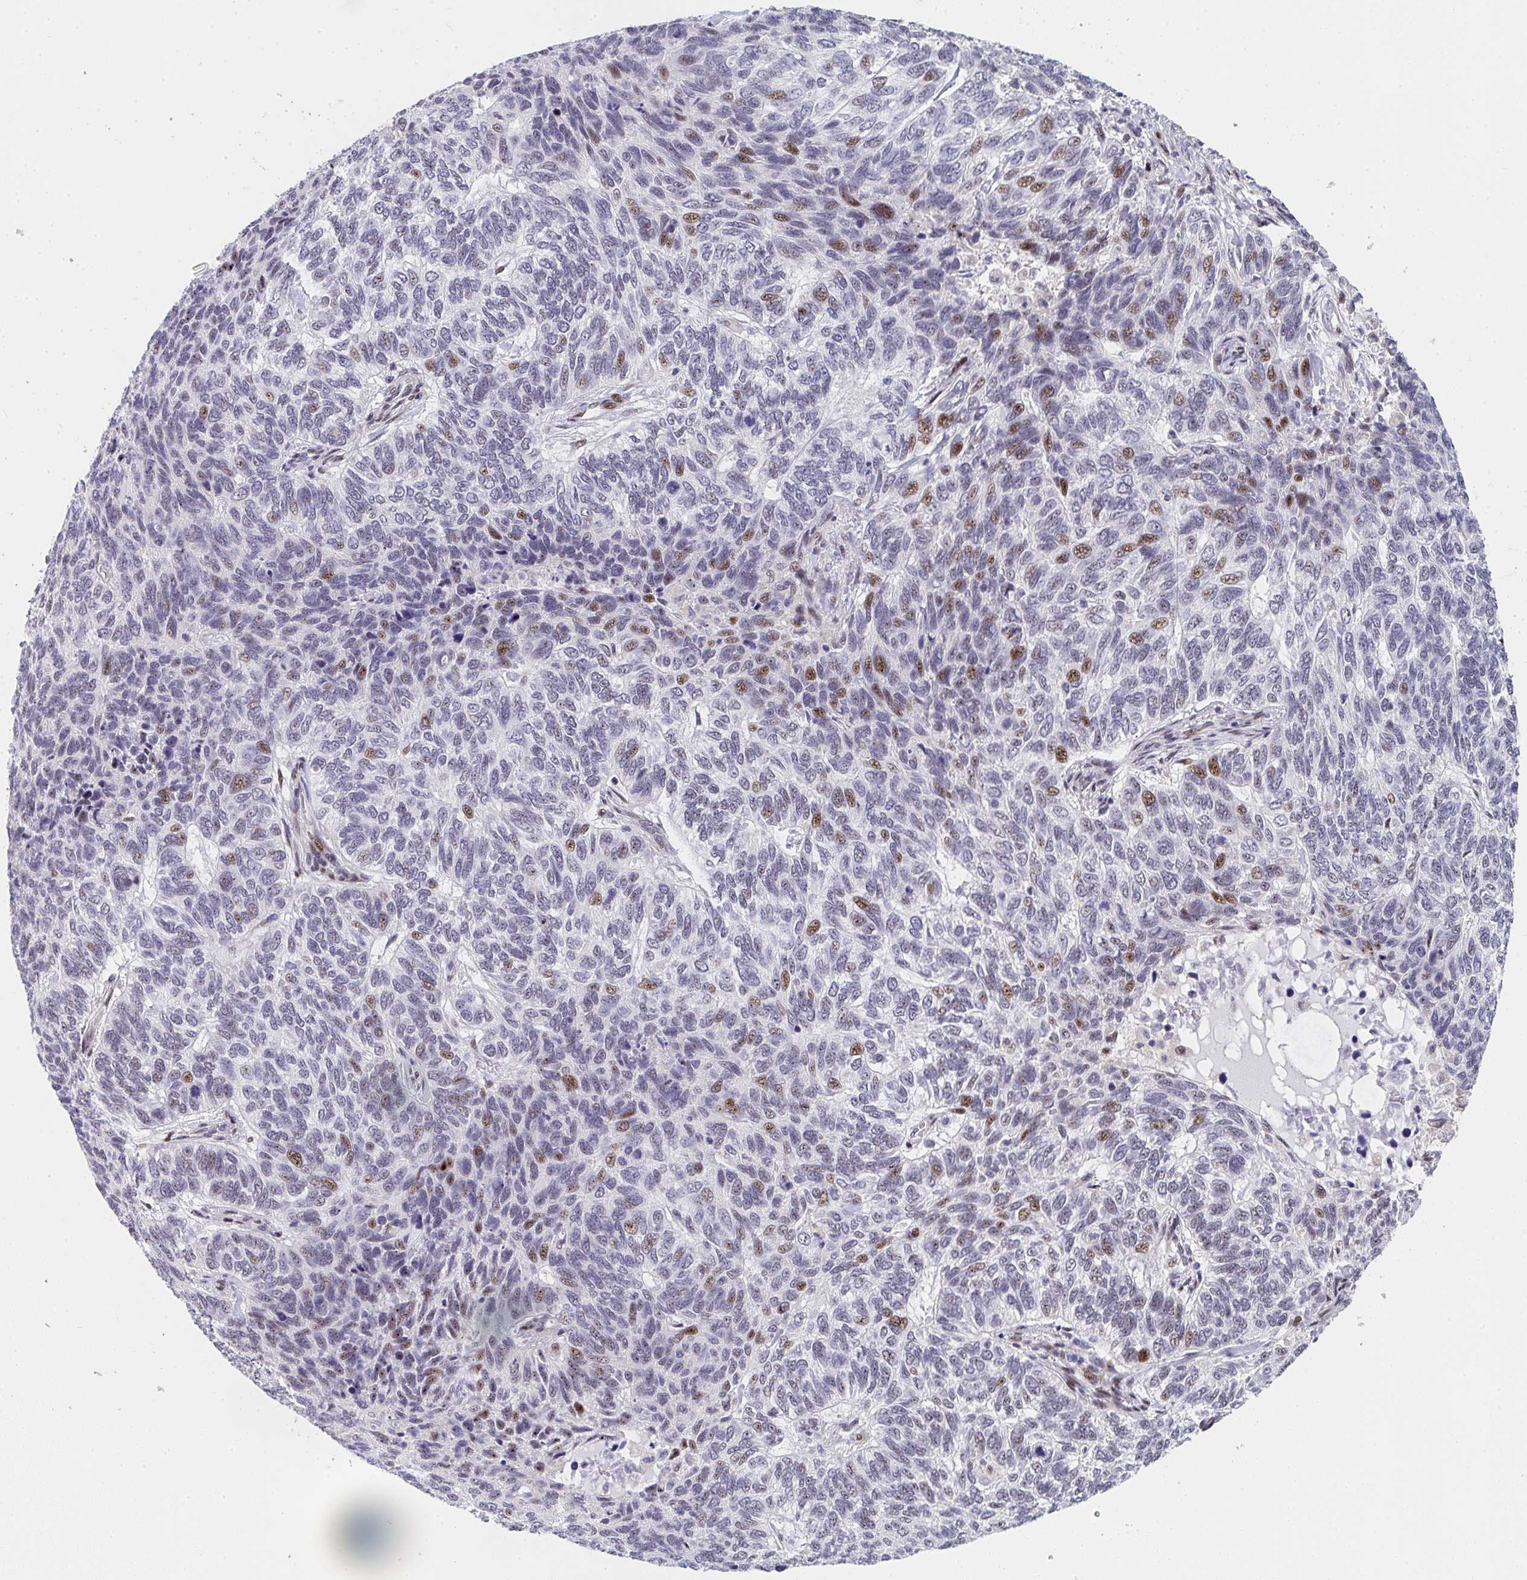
{"staining": {"intensity": "moderate", "quantity": "<25%", "location": "nuclear"}, "tissue": "skin cancer", "cell_type": "Tumor cells", "image_type": "cancer", "snomed": [{"axis": "morphology", "description": "Basal cell carcinoma"}, {"axis": "topography", "description": "Skin"}], "caption": "Protein expression analysis of human basal cell carcinoma (skin) reveals moderate nuclear expression in about <25% of tumor cells.", "gene": "ZIC3", "patient": {"sex": "female", "age": 65}}